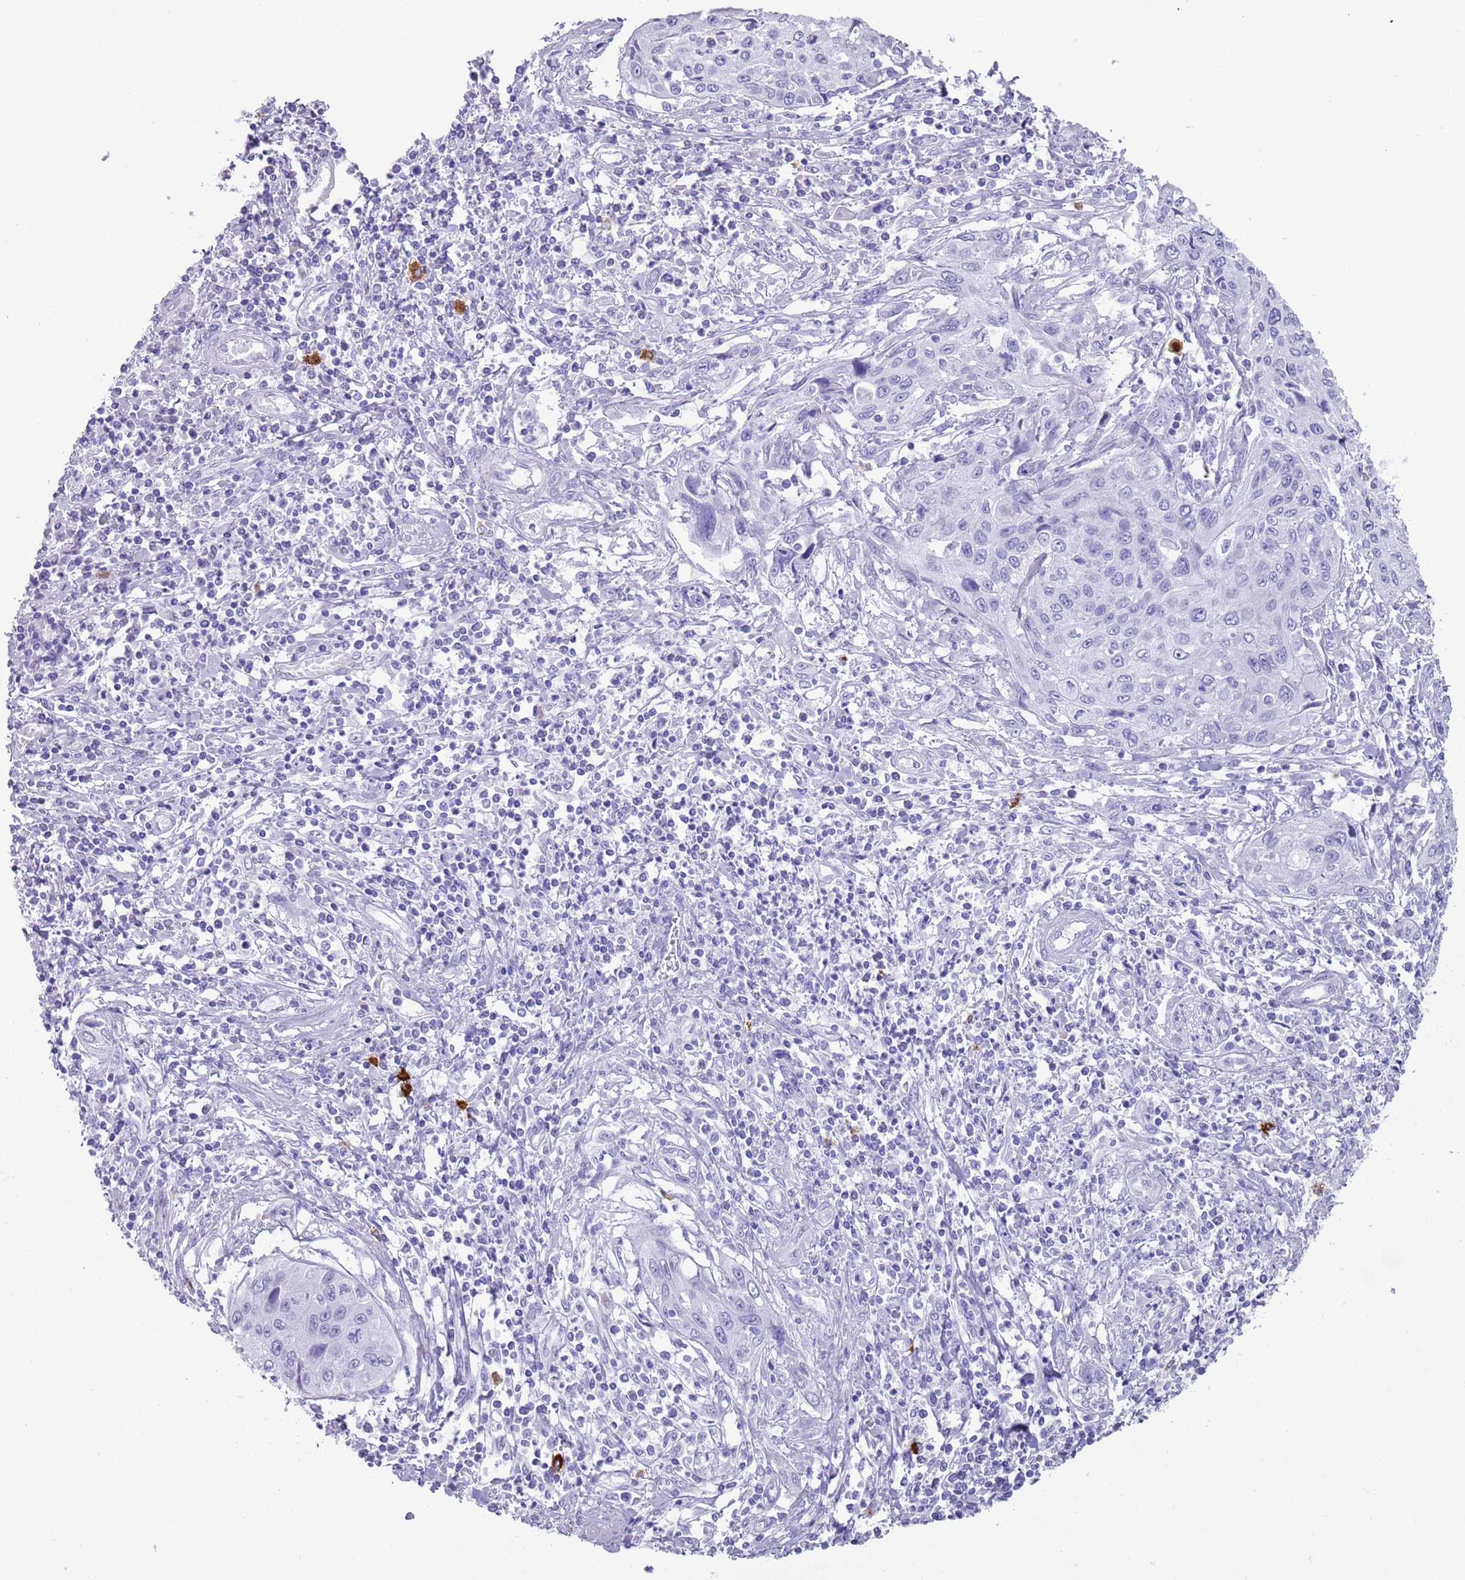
{"staining": {"intensity": "negative", "quantity": "none", "location": "none"}, "tissue": "cervical cancer", "cell_type": "Tumor cells", "image_type": "cancer", "snomed": [{"axis": "morphology", "description": "Squamous cell carcinoma, NOS"}, {"axis": "topography", "description": "Cervix"}], "caption": "Immunohistochemistry photomicrograph of squamous cell carcinoma (cervical) stained for a protein (brown), which shows no staining in tumor cells.", "gene": "MYADML2", "patient": {"sex": "female", "age": 32}}